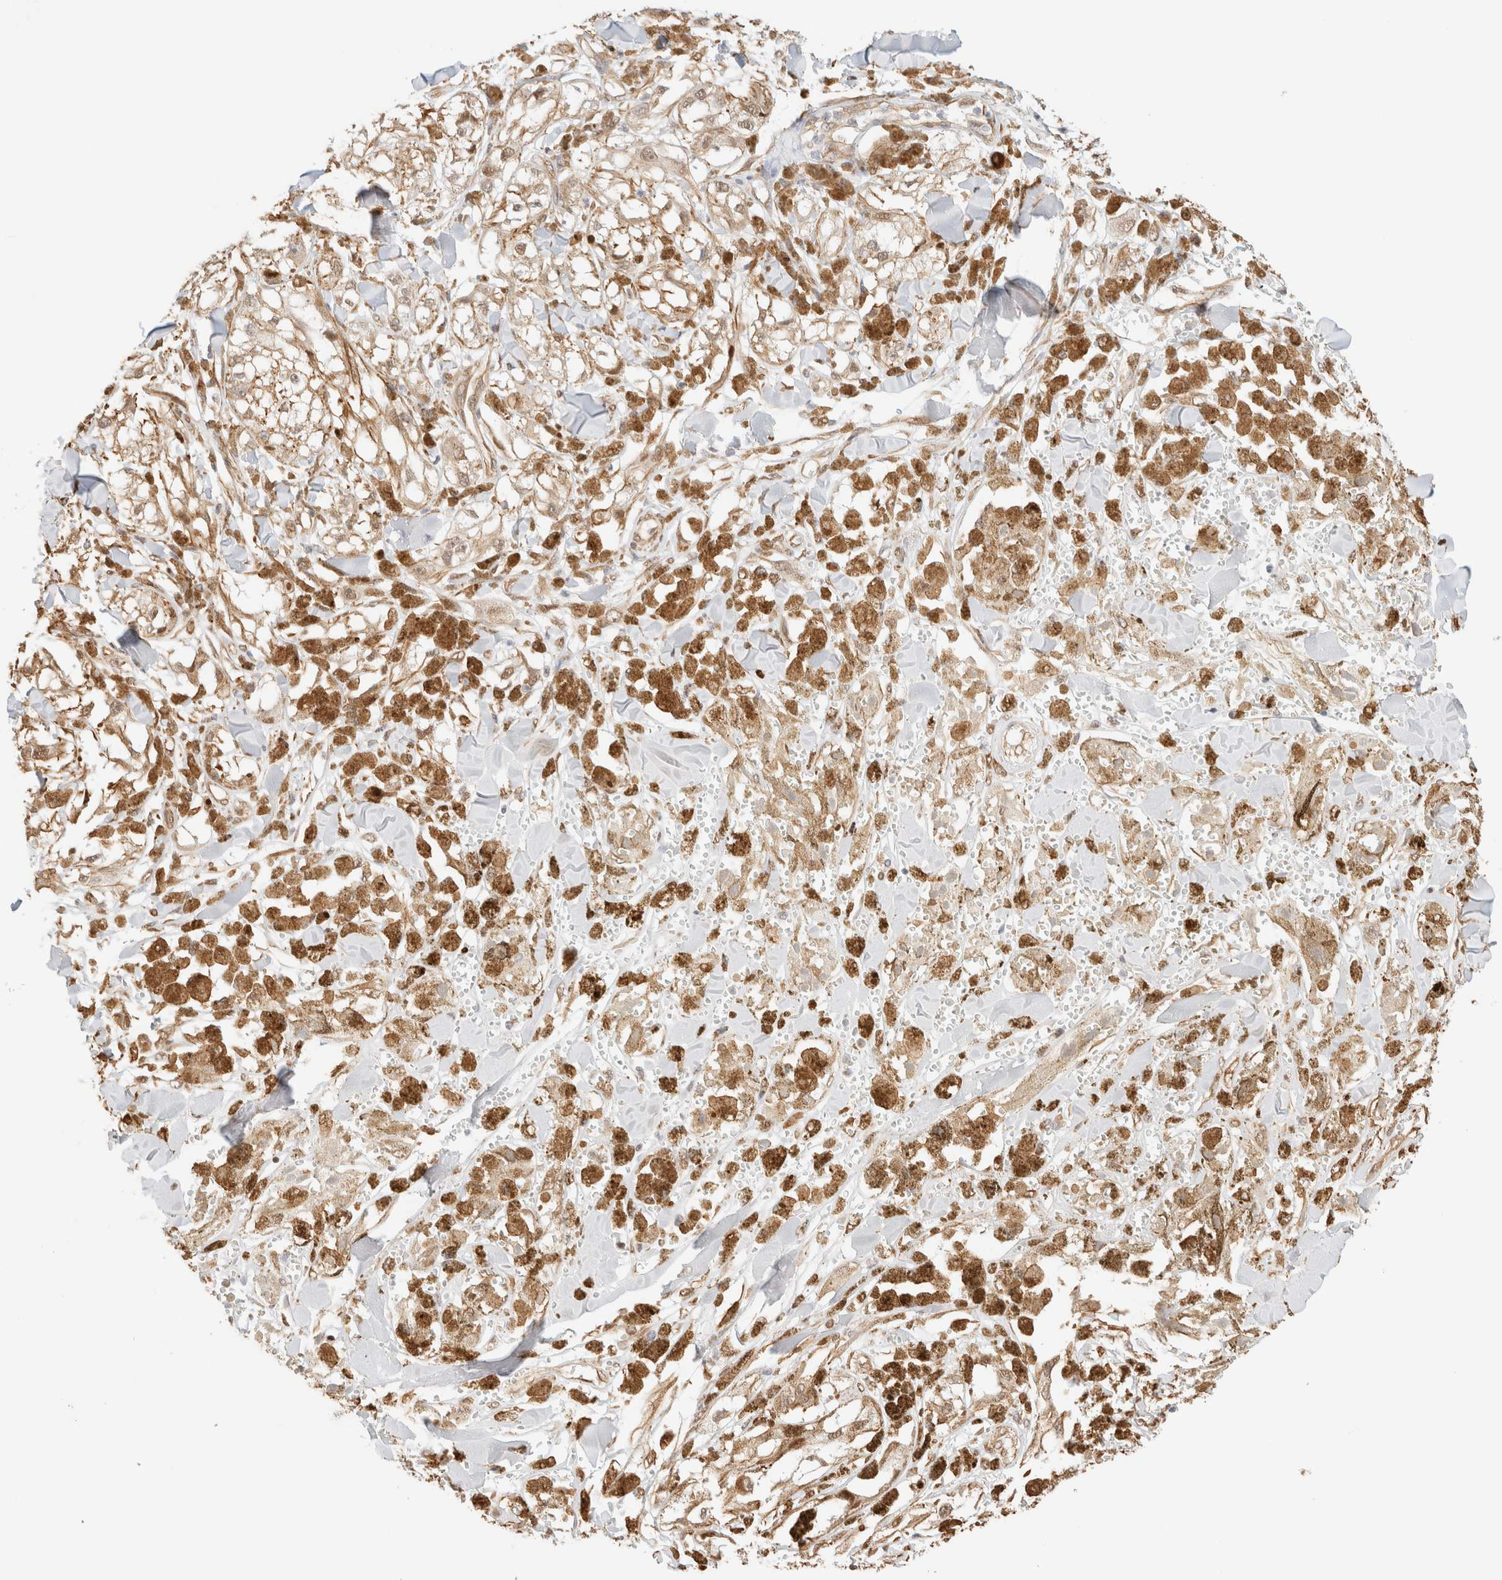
{"staining": {"intensity": "moderate", "quantity": ">75%", "location": "cytoplasmic/membranous,nuclear"}, "tissue": "melanoma", "cell_type": "Tumor cells", "image_type": "cancer", "snomed": [{"axis": "morphology", "description": "Malignant melanoma, NOS"}, {"axis": "topography", "description": "Skin"}], "caption": "There is medium levels of moderate cytoplasmic/membranous and nuclear staining in tumor cells of malignant melanoma, as demonstrated by immunohistochemical staining (brown color).", "gene": "ARID5A", "patient": {"sex": "male", "age": 88}}